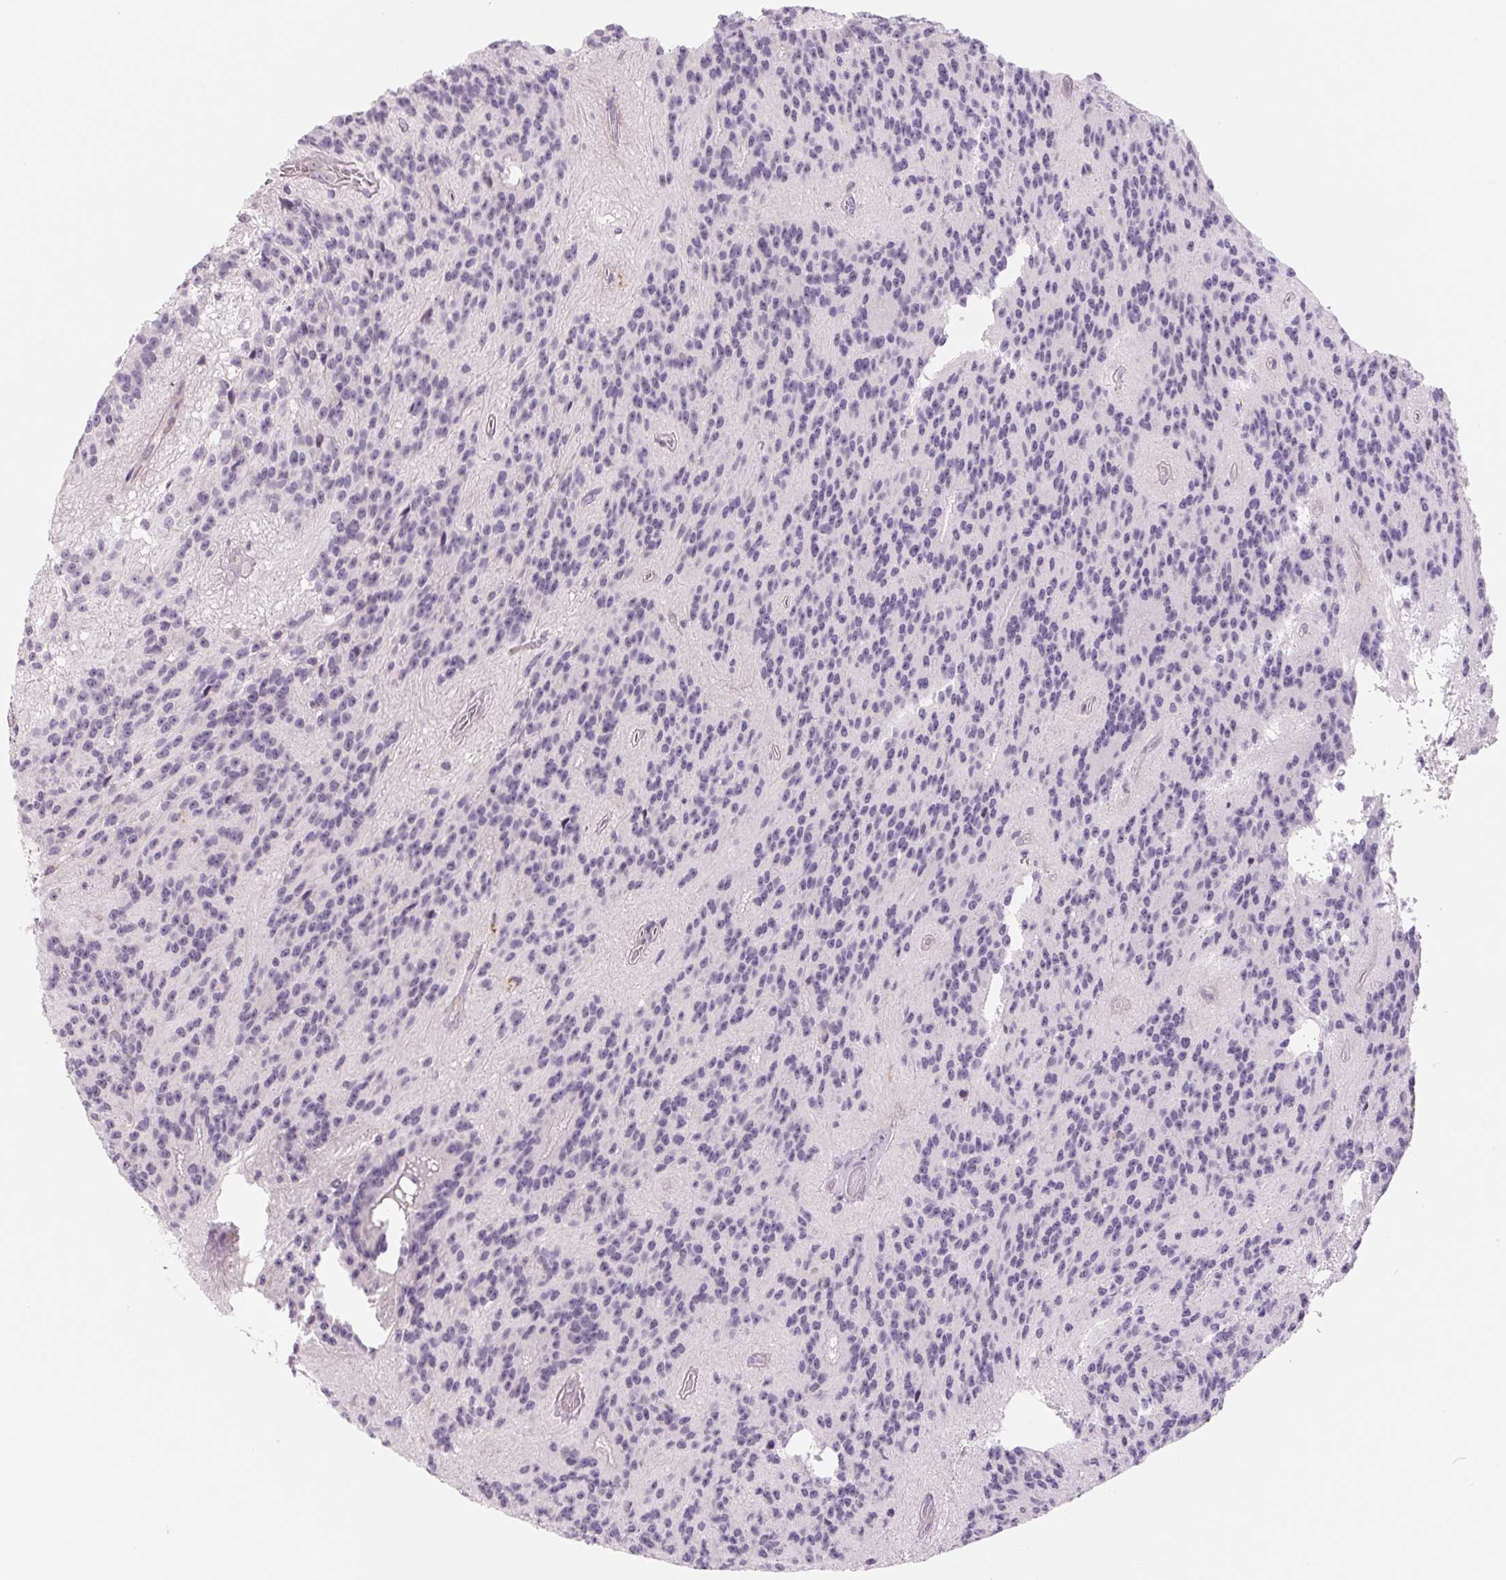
{"staining": {"intensity": "negative", "quantity": "none", "location": "none"}, "tissue": "glioma", "cell_type": "Tumor cells", "image_type": "cancer", "snomed": [{"axis": "morphology", "description": "Glioma, malignant, Low grade"}, {"axis": "topography", "description": "Brain"}], "caption": "IHC micrograph of glioma stained for a protein (brown), which displays no positivity in tumor cells.", "gene": "CCDC168", "patient": {"sex": "male", "age": 31}}